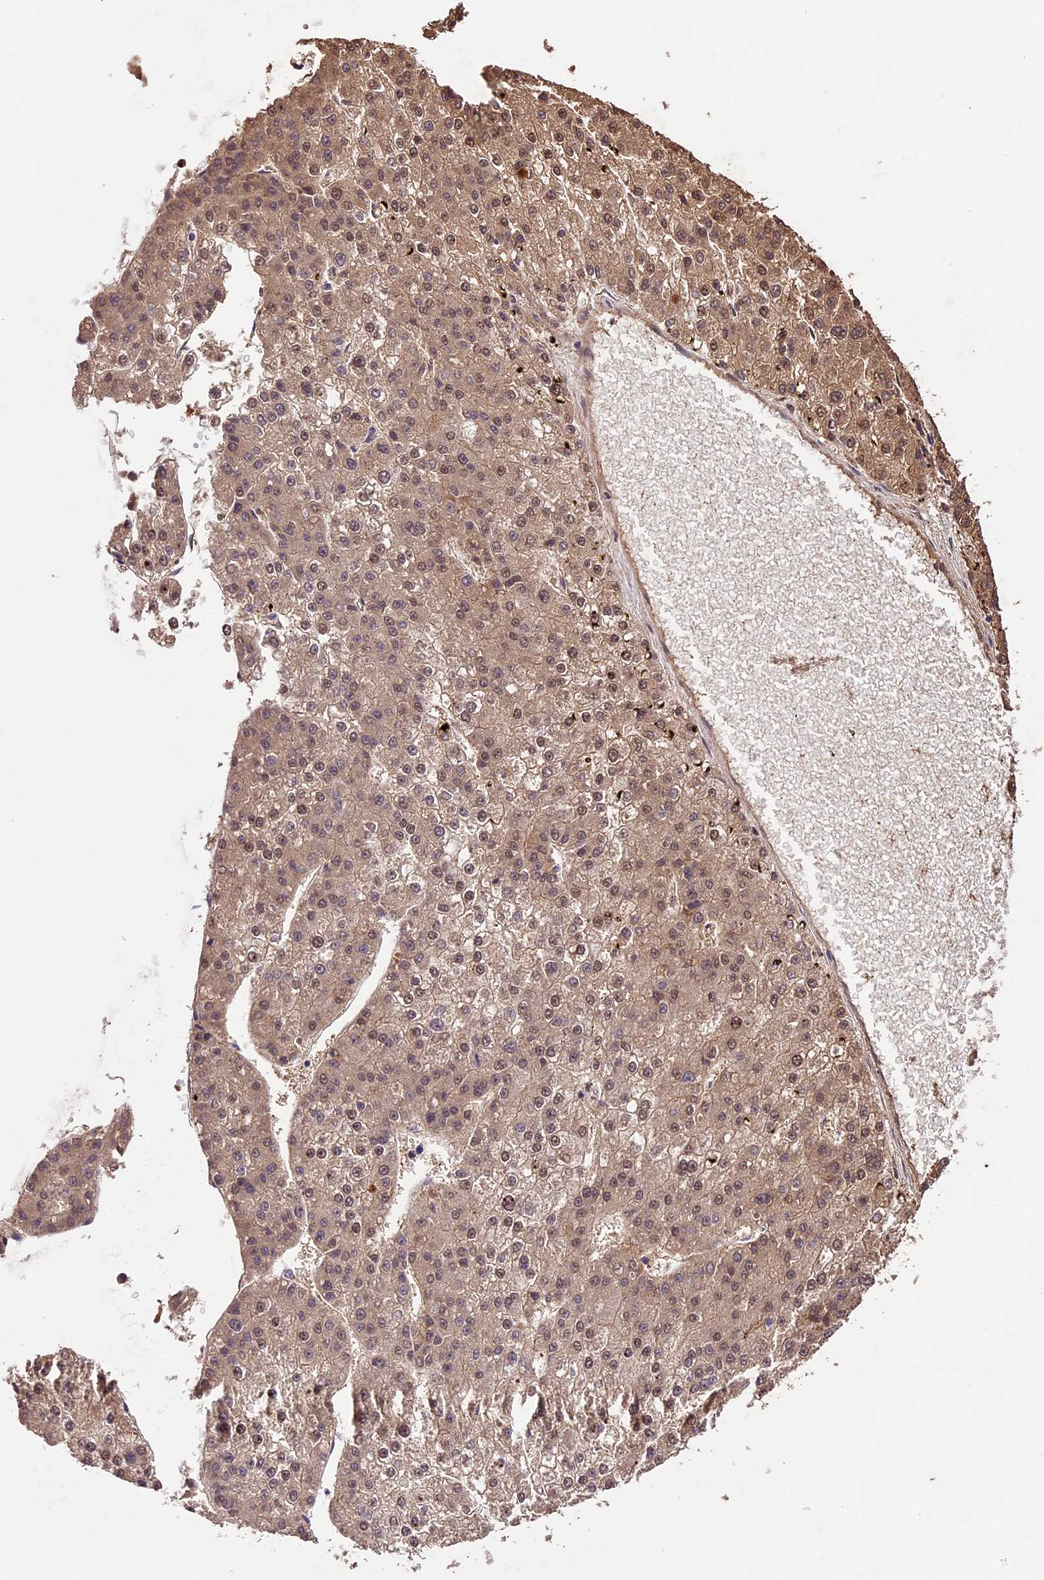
{"staining": {"intensity": "moderate", "quantity": ">75%", "location": "cytoplasmic/membranous,nuclear"}, "tissue": "liver cancer", "cell_type": "Tumor cells", "image_type": "cancer", "snomed": [{"axis": "morphology", "description": "Carcinoma, Hepatocellular, NOS"}, {"axis": "topography", "description": "Liver"}], "caption": "Immunohistochemical staining of human liver cancer (hepatocellular carcinoma) reveals medium levels of moderate cytoplasmic/membranous and nuclear protein staining in about >75% of tumor cells. Using DAB (3,3'-diaminobenzidine) (brown) and hematoxylin (blue) stains, captured at high magnification using brightfield microscopy.", "gene": "CDKN2AIP", "patient": {"sex": "female", "age": 73}}